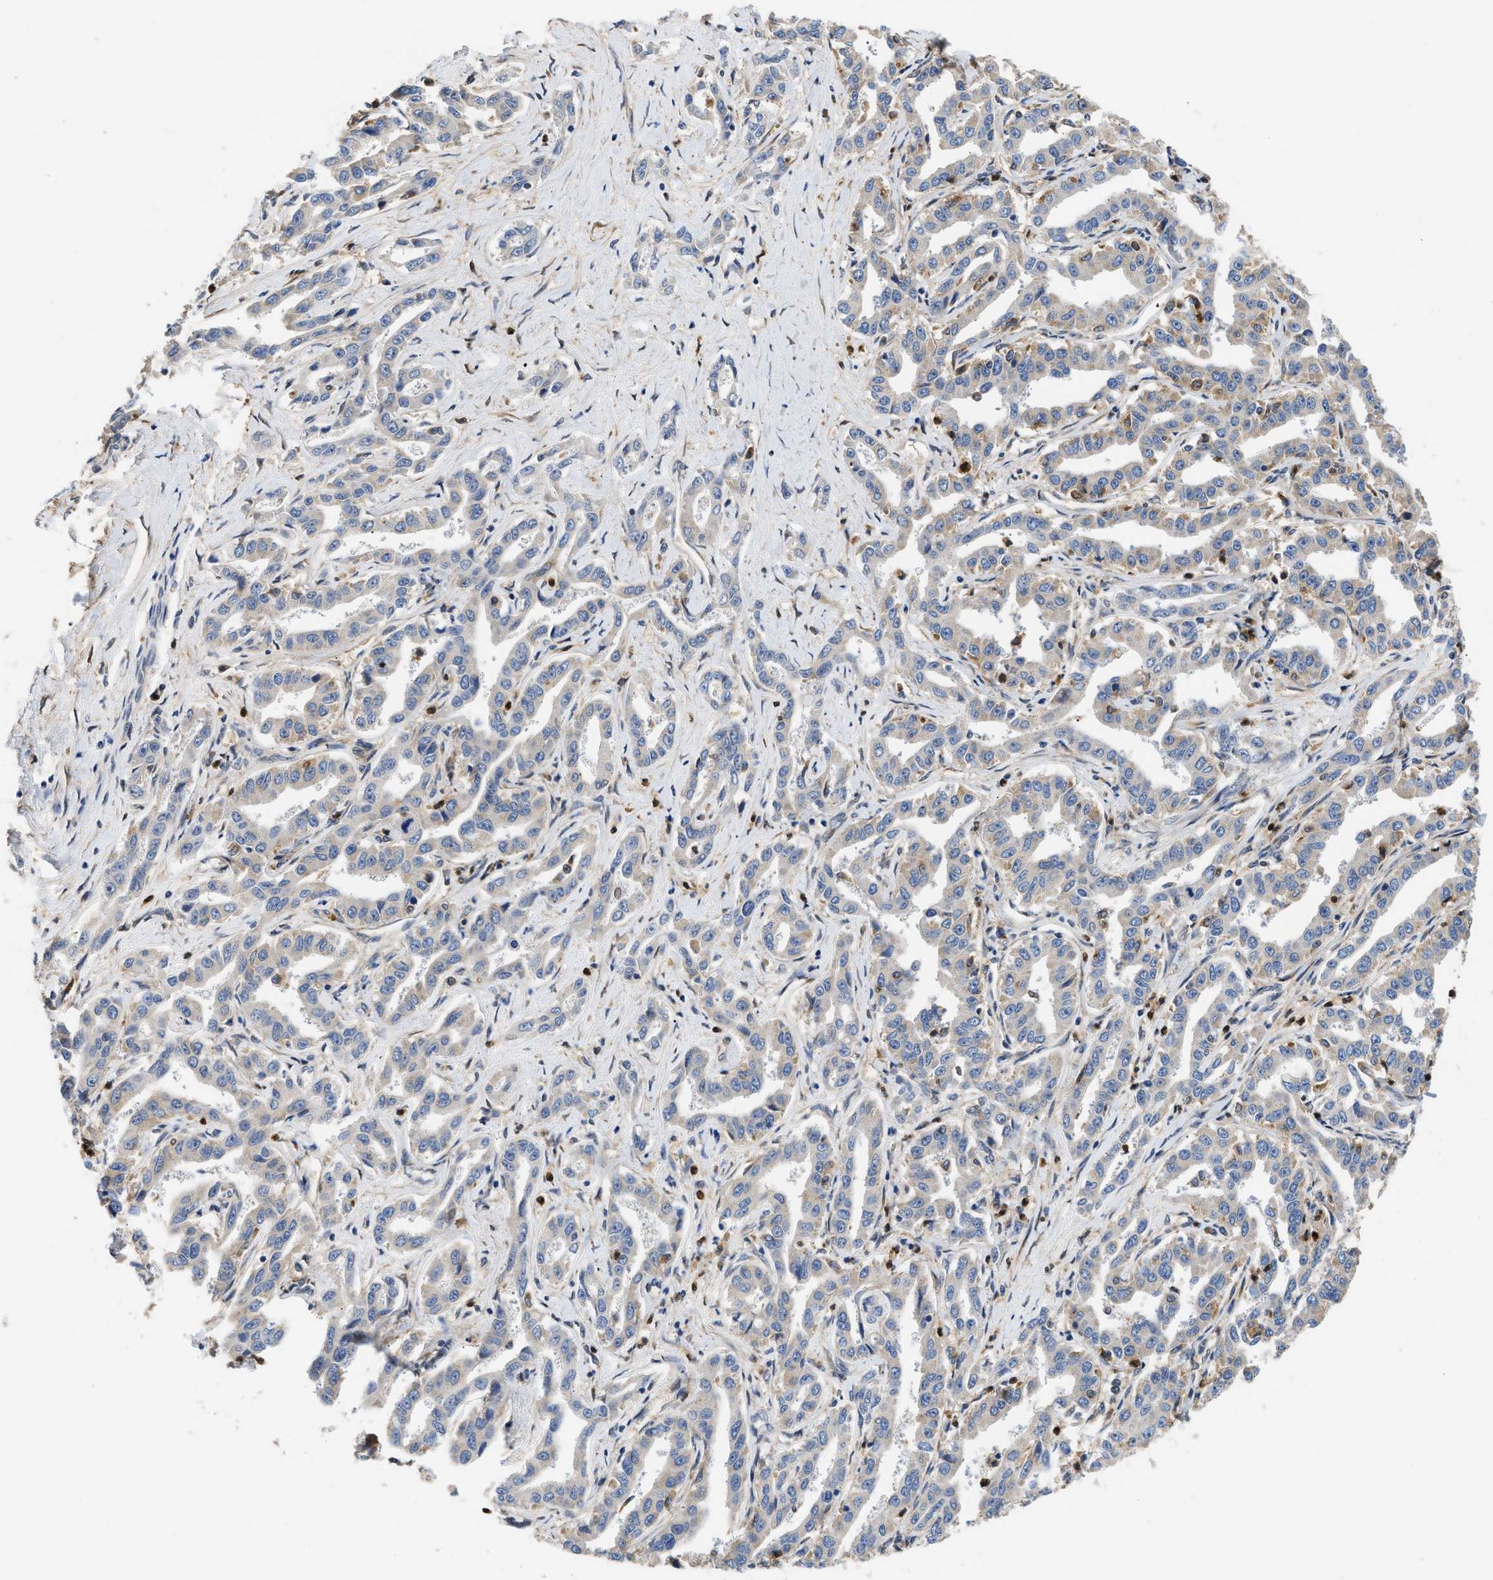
{"staining": {"intensity": "negative", "quantity": "none", "location": "none"}, "tissue": "liver cancer", "cell_type": "Tumor cells", "image_type": "cancer", "snomed": [{"axis": "morphology", "description": "Cholangiocarcinoma"}, {"axis": "topography", "description": "Liver"}], "caption": "An image of human liver cancer is negative for staining in tumor cells.", "gene": "RAB31", "patient": {"sex": "male", "age": 59}}